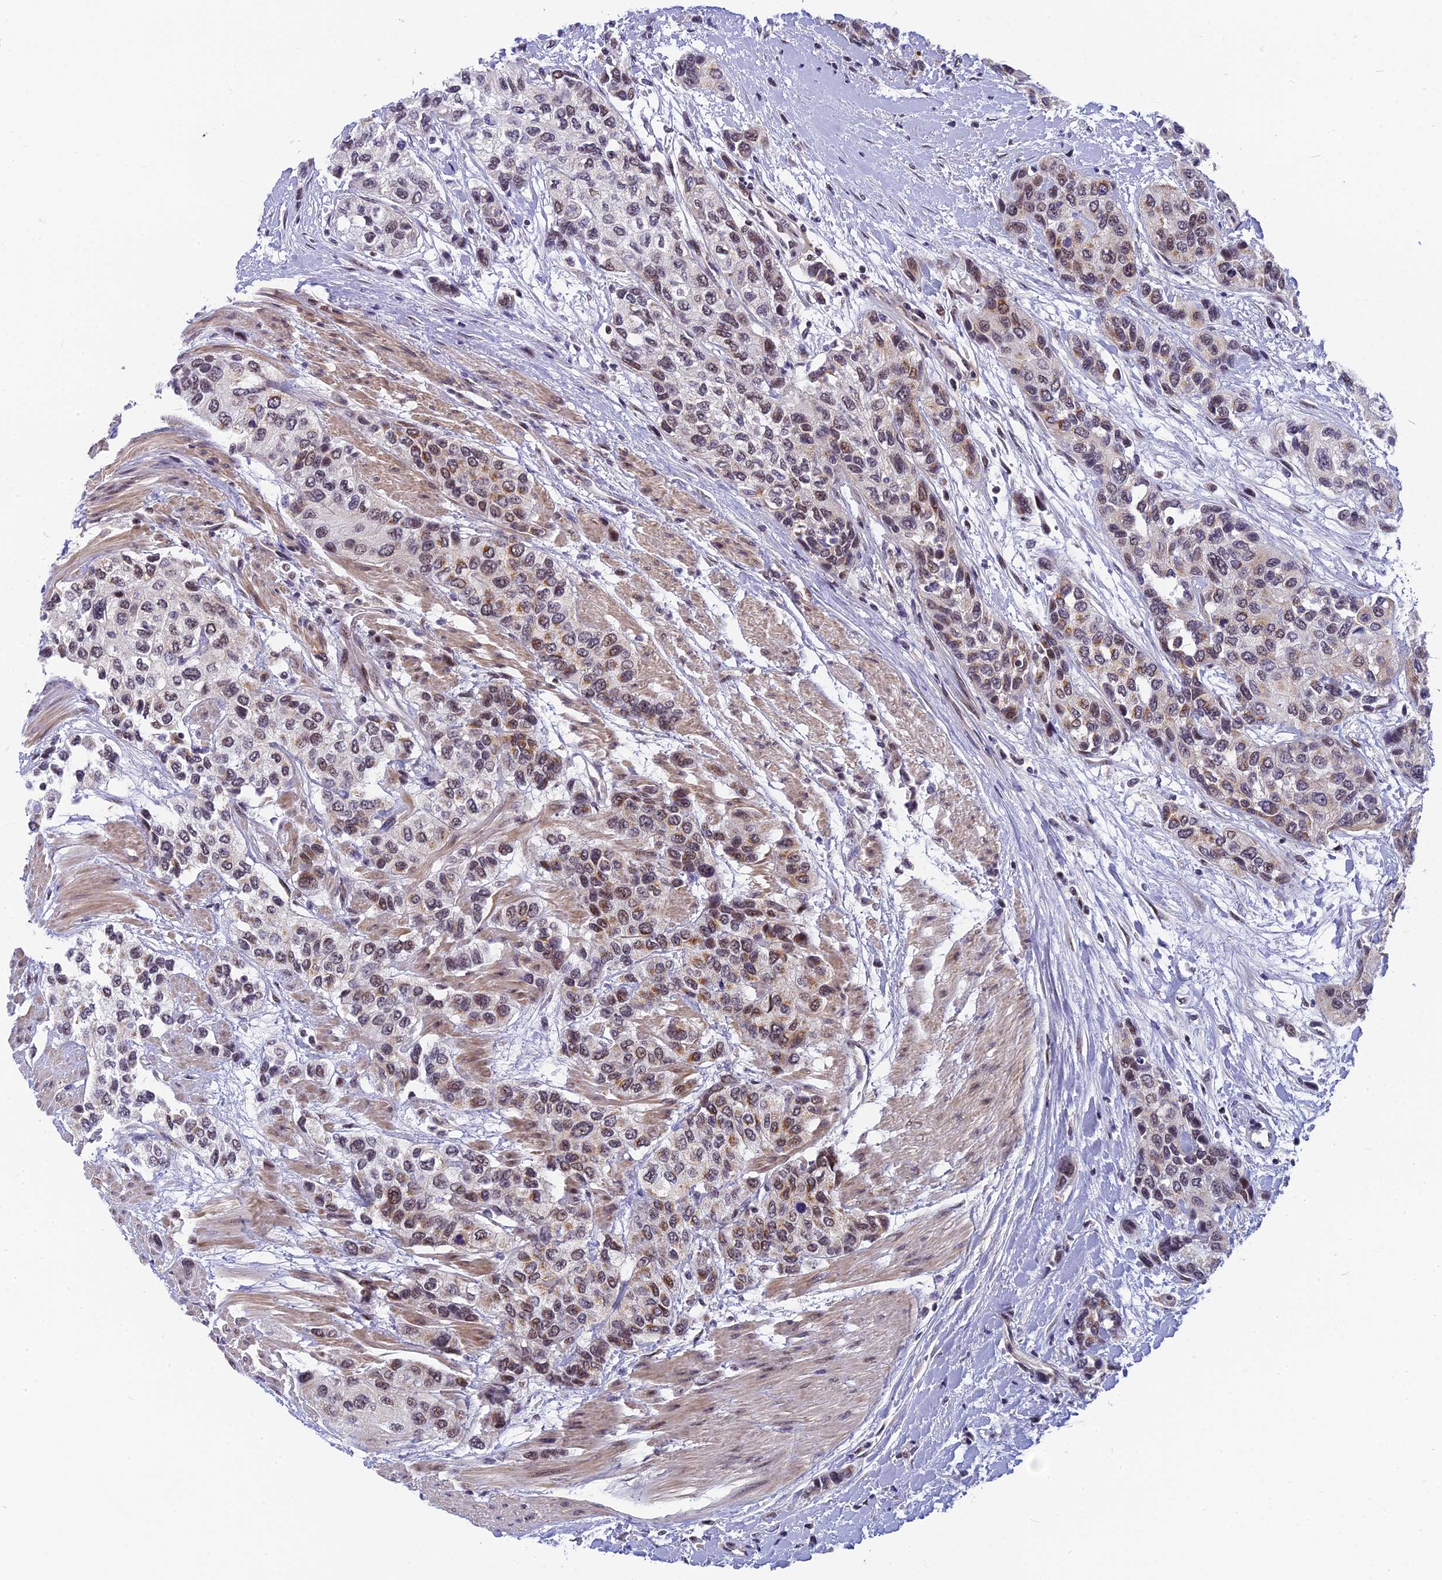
{"staining": {"intensity": "moderate", "quantity": "<25%", "location": "cytoplasmic/membranous"}, "tissue": "urothelial cancer", "cell_type": "Tumor cells", "image_type": "cancer", "snomed": [{"axis": "morphology", "description": "Normal tissue, NOS"}, {"axis": "morphology", "description": "Urothelial carcinoma, High grade"}, {"axis": "topography", "description": "Vascular tissue"}, {"axis": "topography", "description": "Urinary bladder"}], "caption": "High-grade urothelial carcinoma stained with a protein marker exhibits moderate staining in tumor cells.", "gene": "CMC1", "patient": {"sex": "female", "age": 56}}